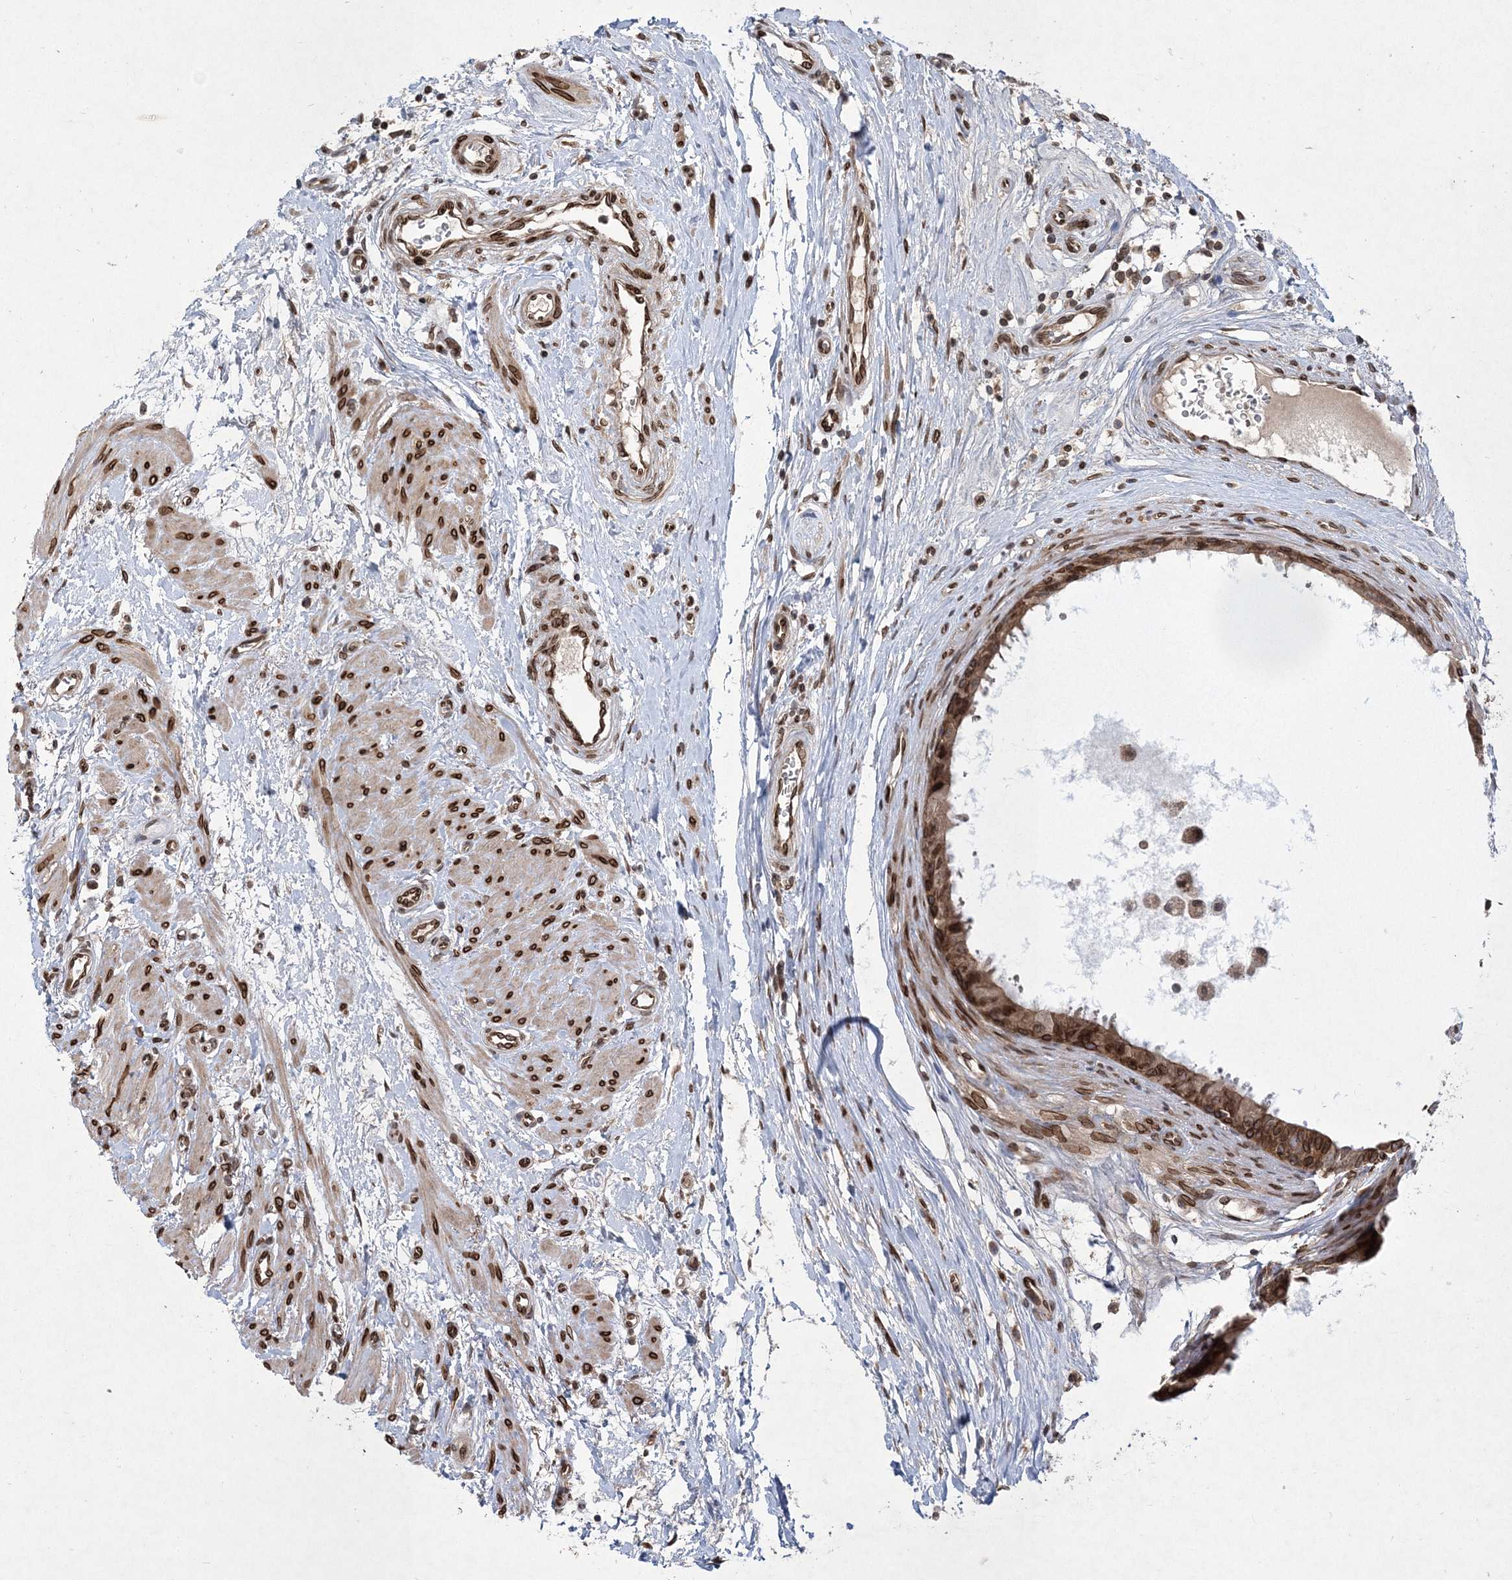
{"staining": {"intensity": "moderate", "quantity": ">75%", "location": "cytoplasmic/membranous,nuclear"}, "tissue": "epididymis", "cell_type": "Glandular cells", "image_type": "normal", "snomed": [{"axis": "morphology", "description": "Normal tissue, NOS"}, {"axis": "morphology", "description": "Inflammation, NOS"}, {"axis": "topography", "description": "Epididymis"}], "caption": "A brown stain highlights moderate cytoplasmic/membranous,nuclear staining of a protein in glandular cells of normal human epididymis. (DAB (3,3'-diaminobenzidine) IHC, brown staining for protein, blue staining for nuclei).", "gene": "DNAJC27", "patient": {"sex": "male", "age": 85}}